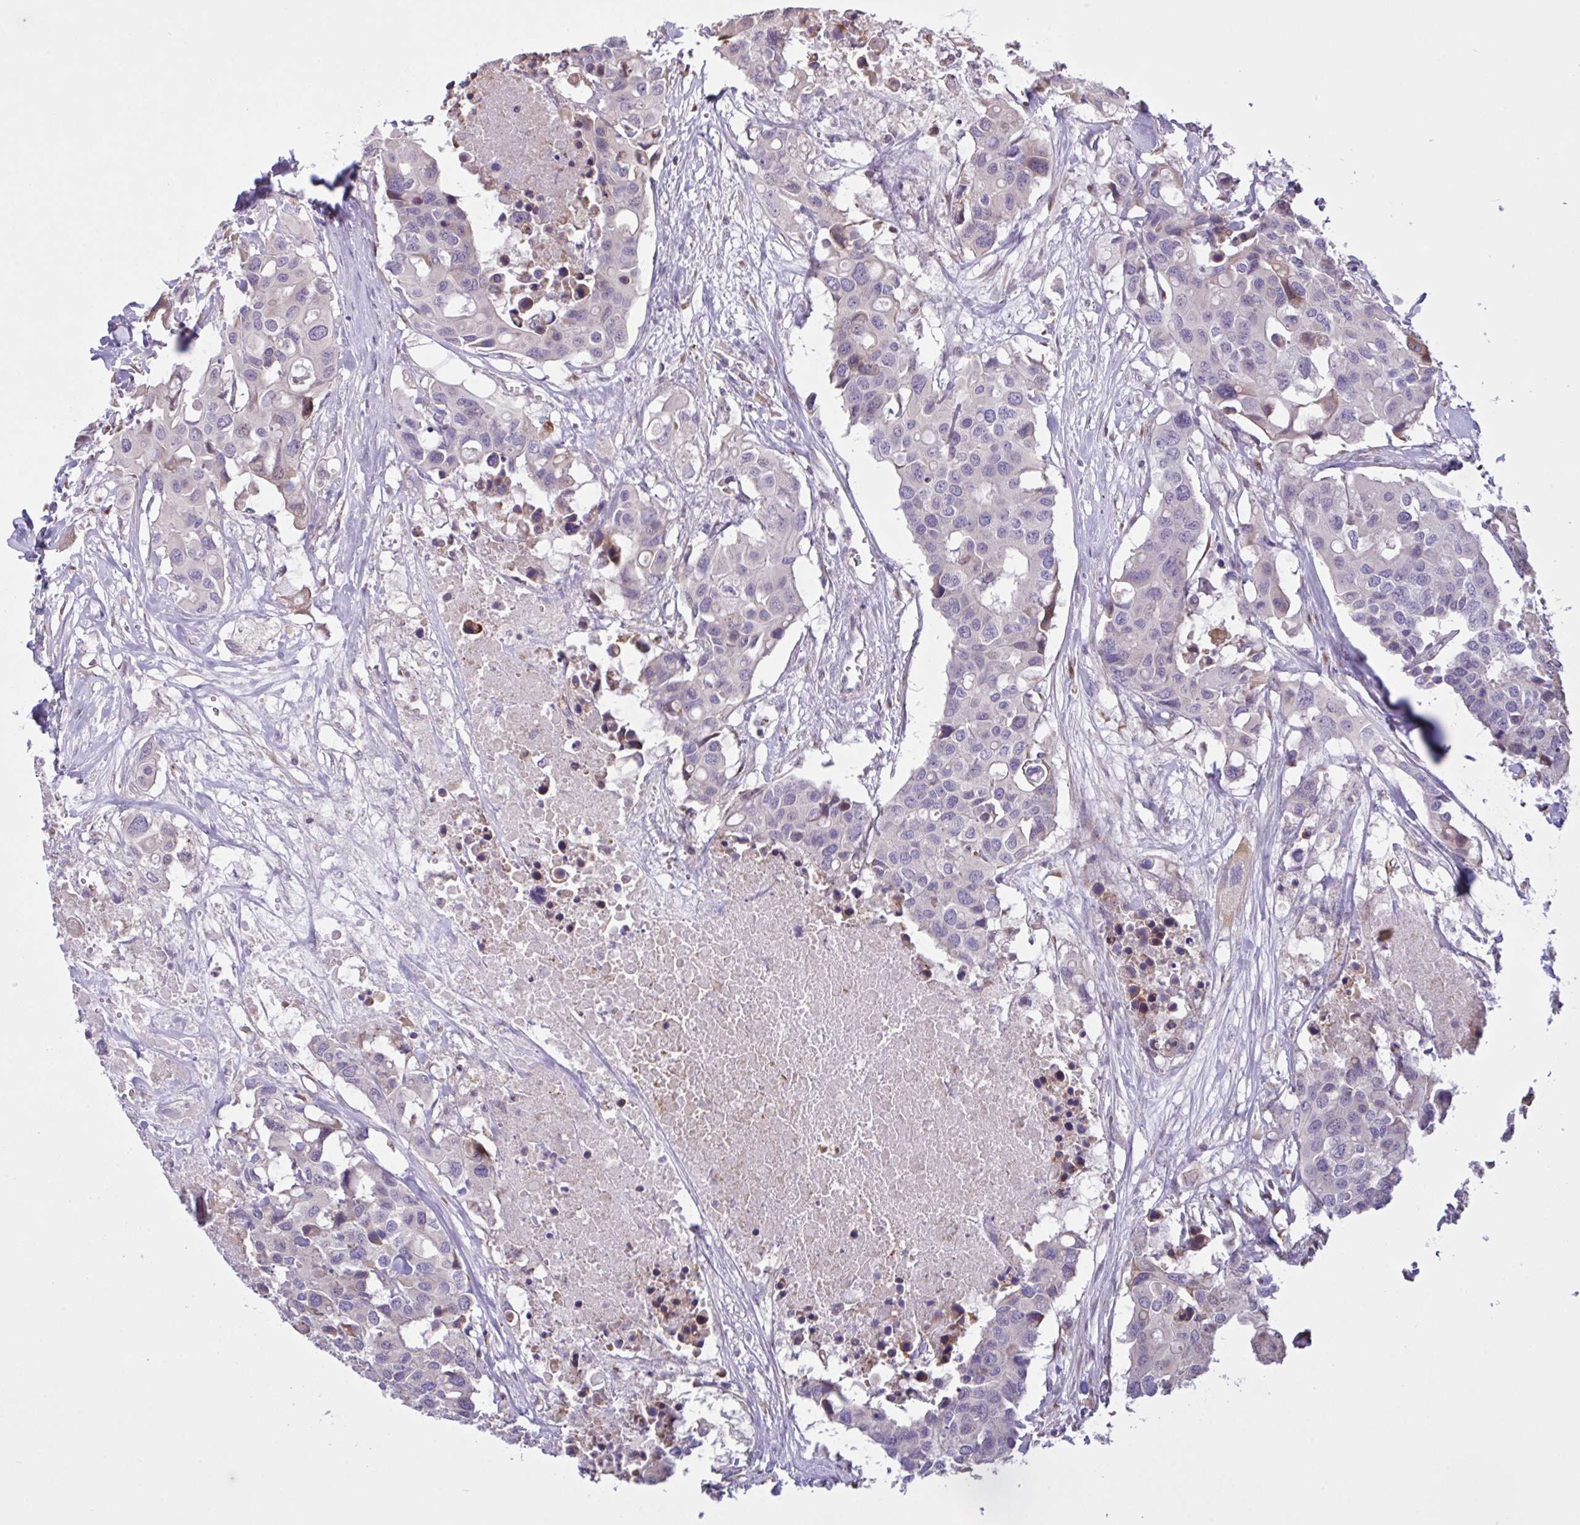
{"staining": {"intensity": "negative", "quantity": "none", "location": "none"}, "tissue": "colorectal cancer", "cell_type": "Tumor cells", "image_type": "cancer", "snomed": [{"axis": "morphology", "description": "Adenocarcinoma, NOS"}, {"axis": "topography", "description": "Colon"}], "caption": "Immunohistochemistry (IHC) image of colorectal adenocarcinoma stained for a protein (brown), which demonstrates no staining in tumor cells. The staining was performed using DAB (3,3'-diaminobenzidine) to visualize the protein expression in brown, while the nuclei were stained in blue with hematoxylin (Magnification: 20x).", "gene": "MRGPRX2", "patient": {"sex": "male", "age": 77}}